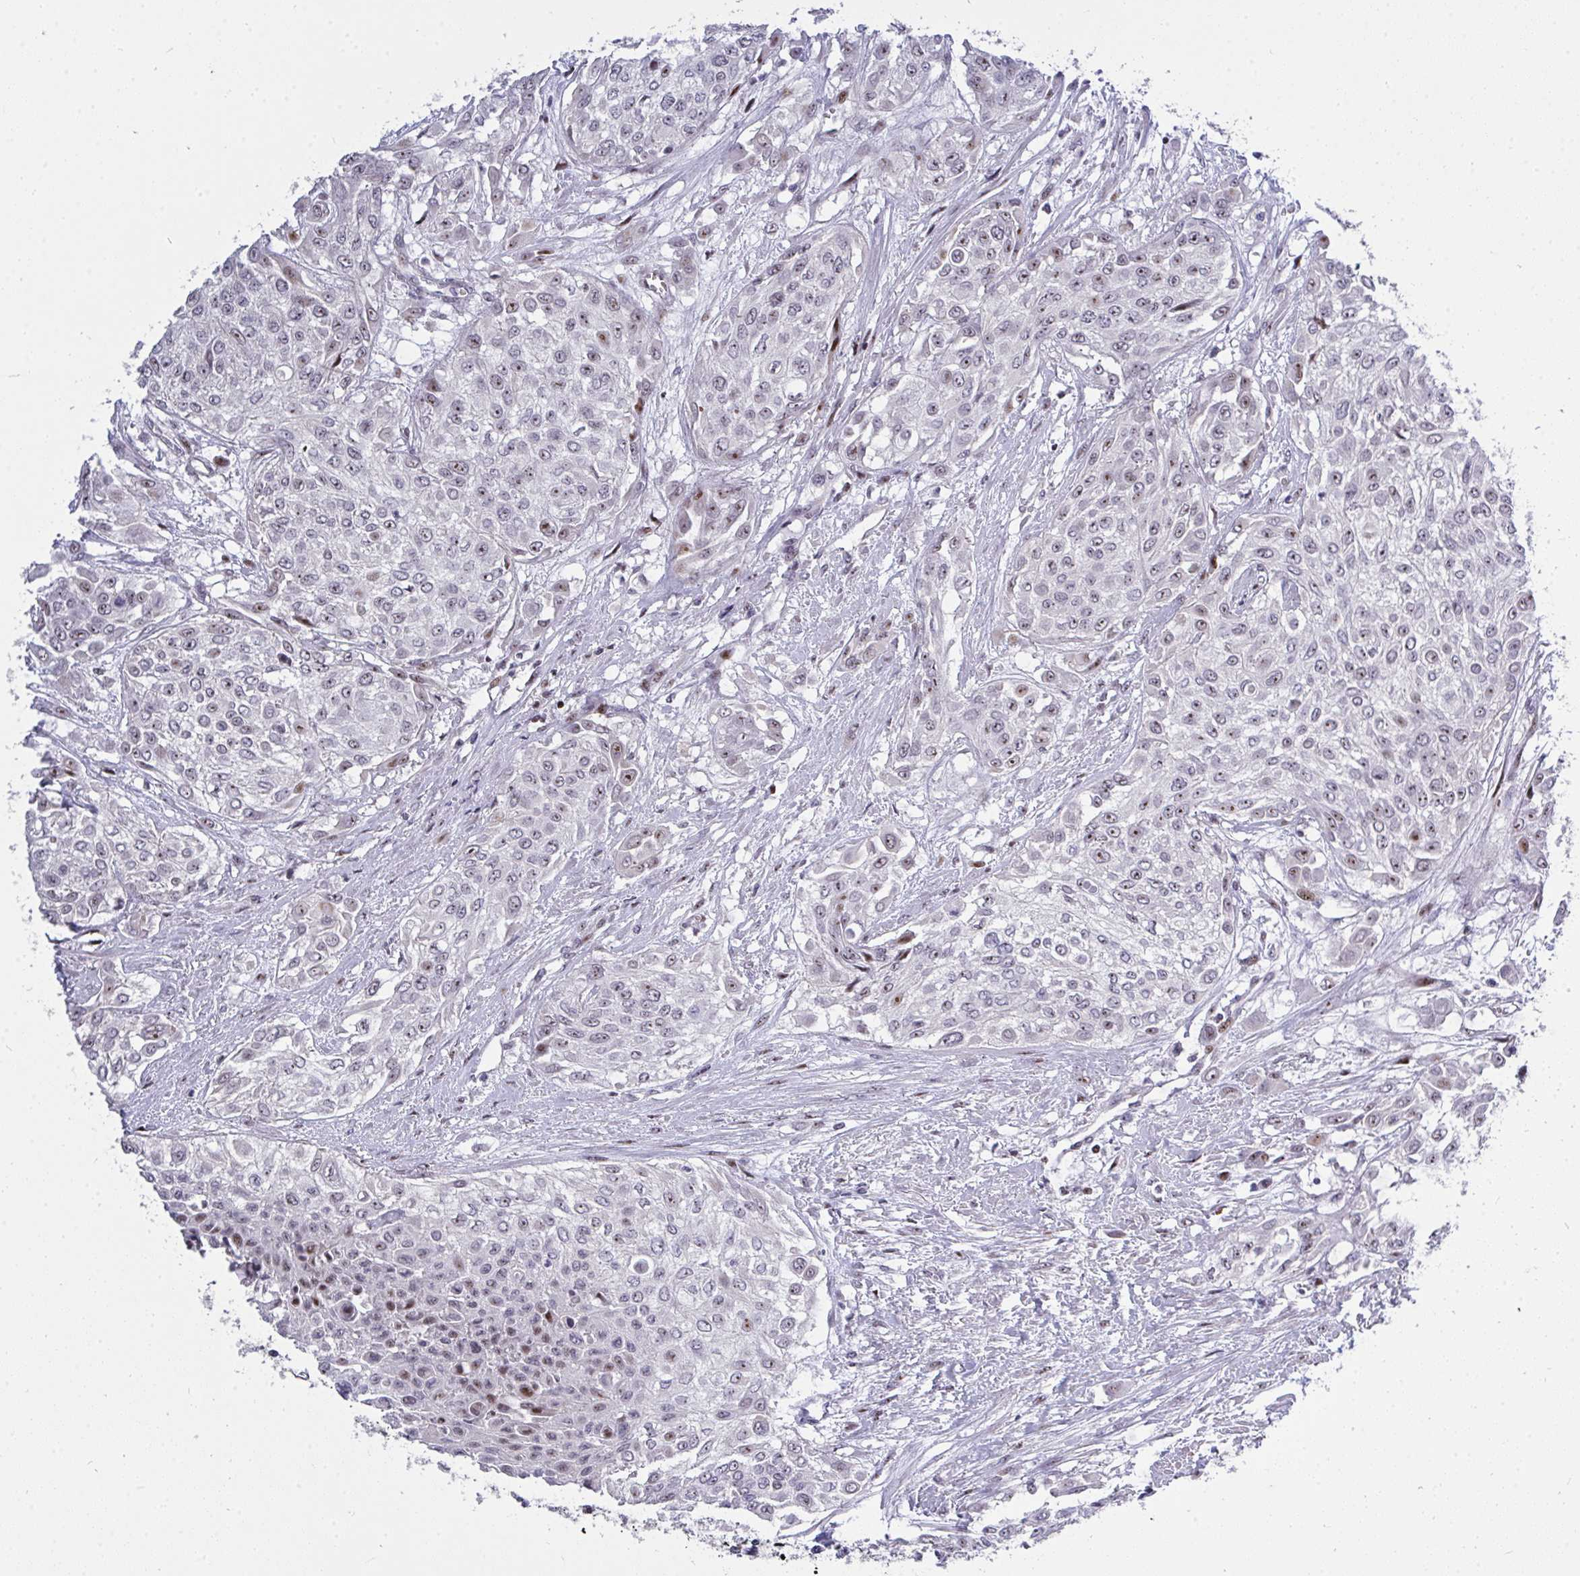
{"staining": {"intensity": "weak", "quantity": ">75%", "location": "nuclear"}, "tissue": "urothelial cancer", "cell_type": "Tumor cells", "image_type": "cancer", "snomed": [{"axis": "morphology", "description": "Urothelial carcinoma, High grade"}, {"axis": "topography", "description": "Urinary bladder"}], "caption": "Immunohistochemical staining of human urothelial carcinoma (high-grade) demonstrates low levels of weak nuclear protein staining in about >75% of tumor cells.", "gene": "PLPPR3", "patient": {"sex": "male", "age": 57}}